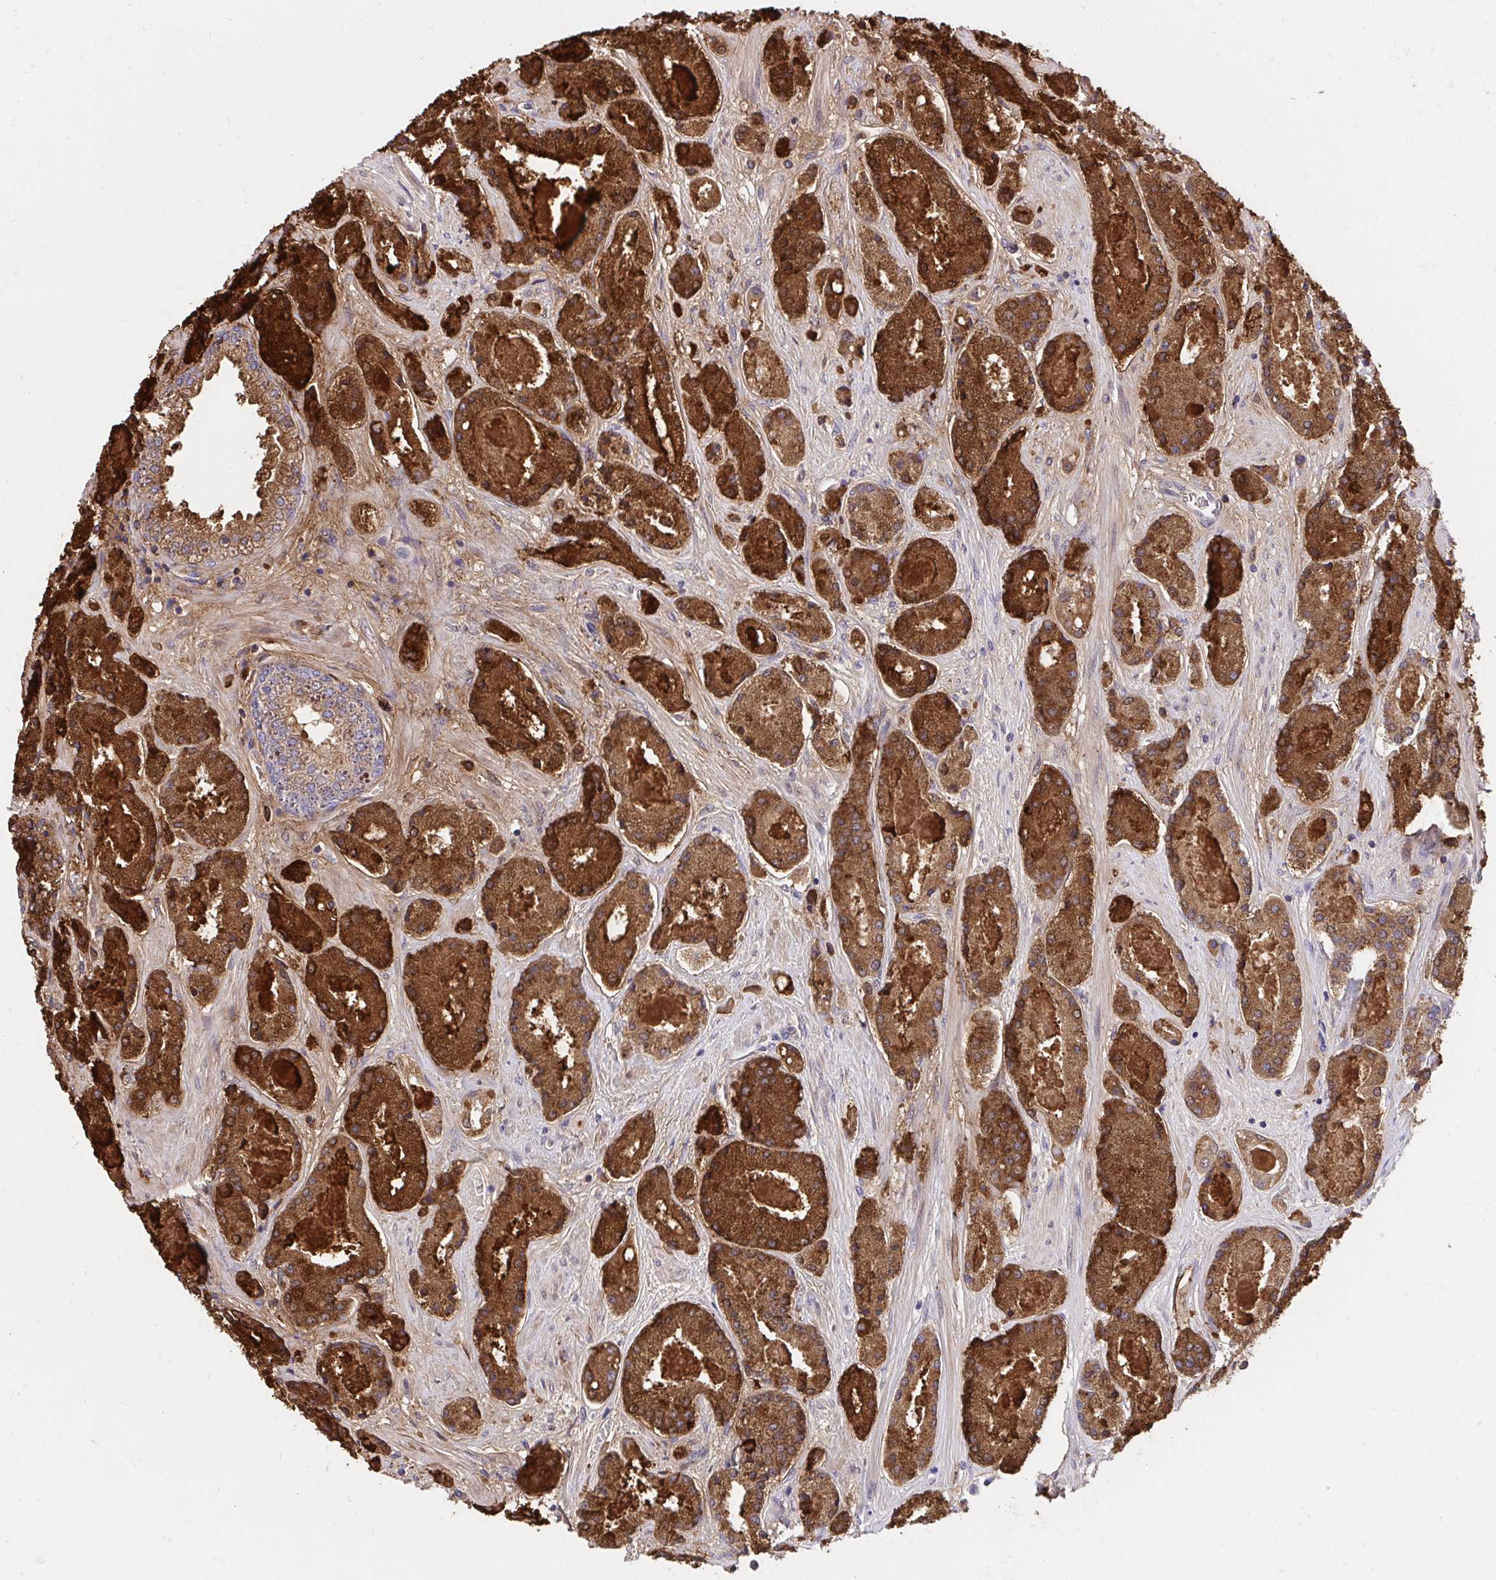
{"staining": {"intensity": "strong", "quantity": ">75%", "location": "cytoplasmic/membranous"}, "tissue": "prostate cancer", "cell_type": "Tumor cells", "image_type": "cancer", "snomed": [{"axis": "morphology", "description": "Adenocarcinoma, High grade"}, {"axis": "topography", "description": "Prostate"}], "caption": "Brown immunohistochemical staining in adenocarcinoma (high-grade) (prostate) exhibits strong cytoplasmic/membranous expression in about >75% of tumor cells. The staining was performed using DAB (3,3'-diaminobenzidine), with brown indicating positive protein expression. Nuclei are stained blue with hematoxylin.", "gene": "KLK1", "patient": {"sex": "male", "age": 67}}